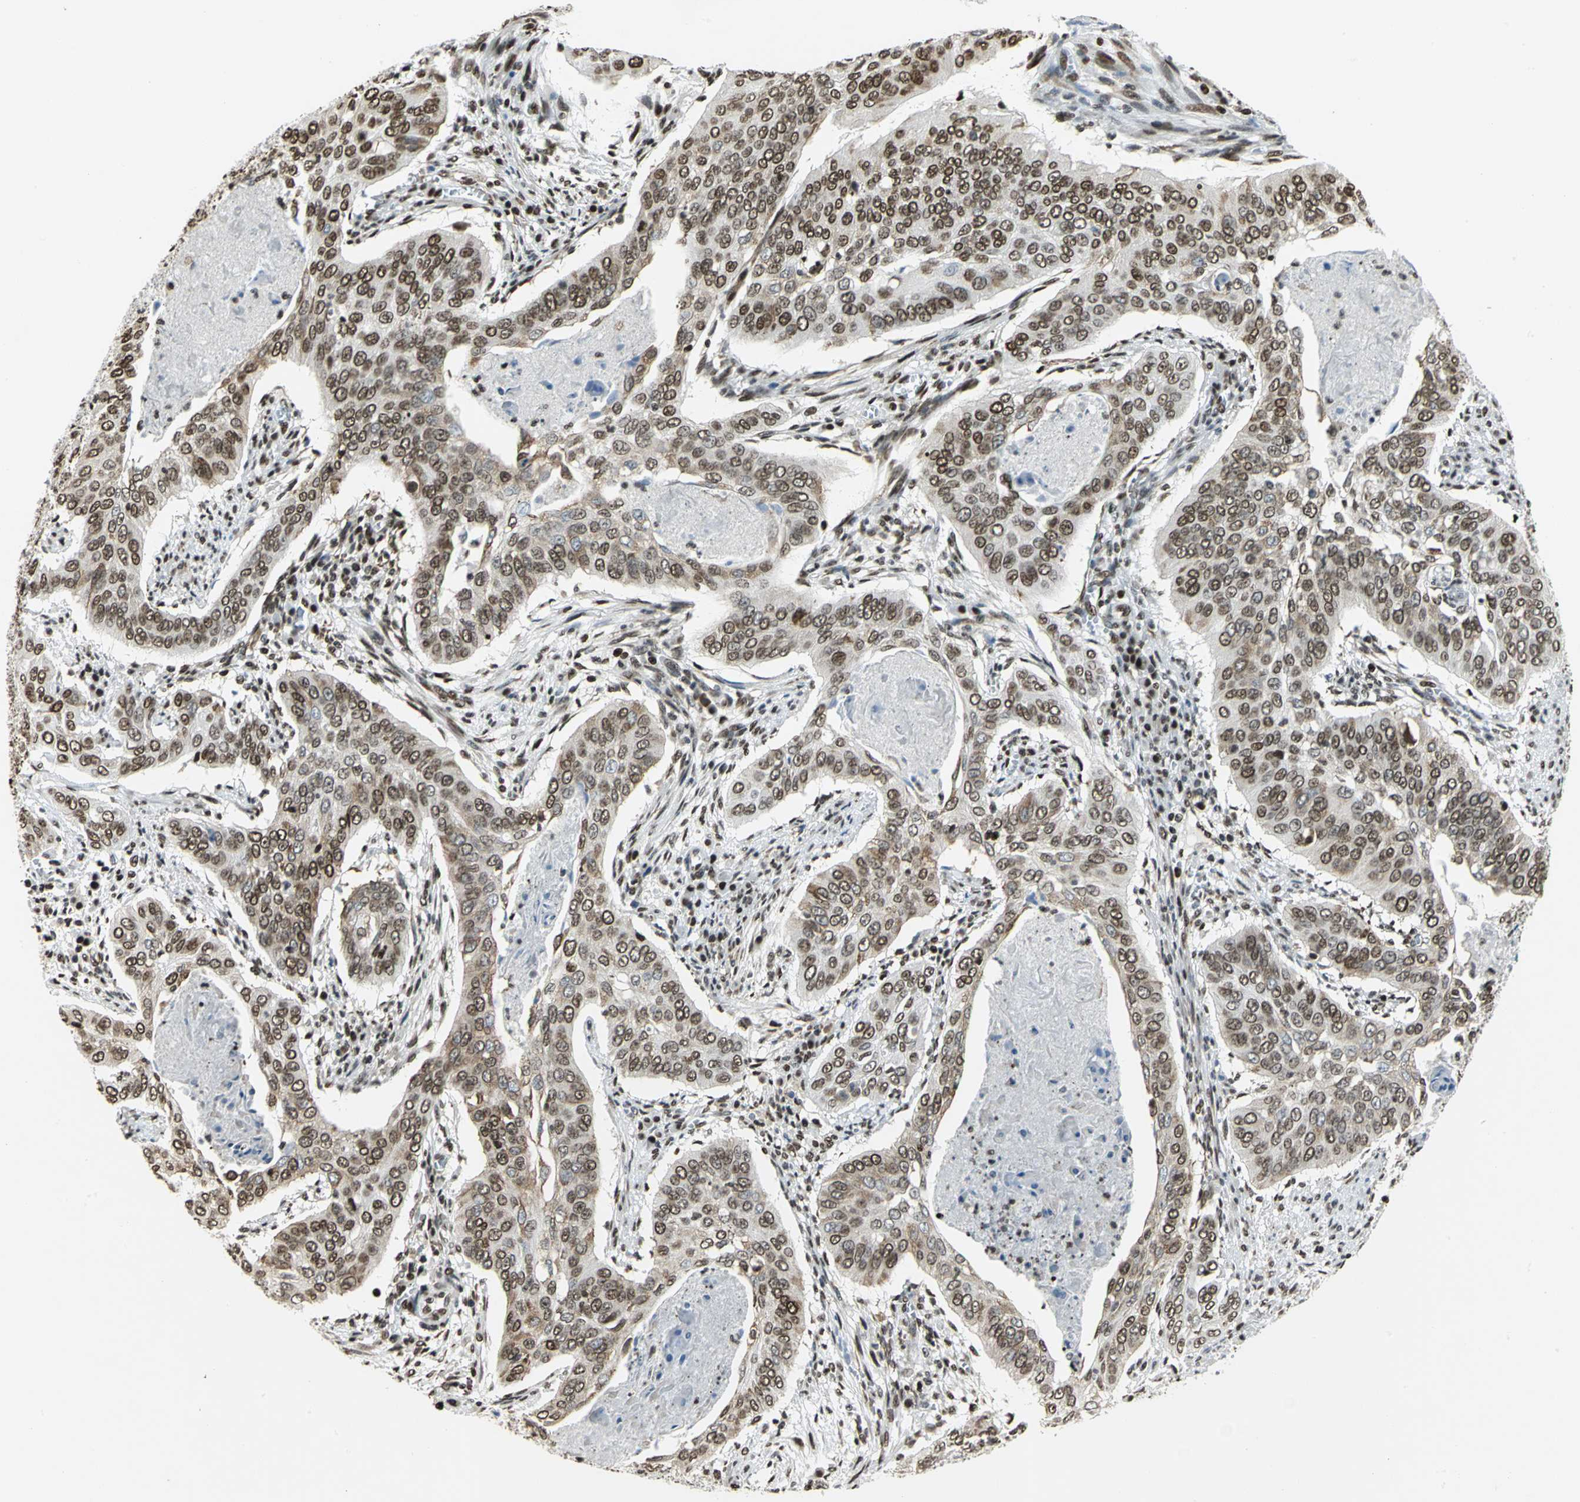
{"staining": {"intensity": "strong", "quantity": ">75%", "location": "nuclear"}, "tissue": "cervical cancer", "cell_type": "Tumor cells", "image_type": "cancer", "snomed": [{"axis": "morphology", "description": "Squamous cell carcinoma, NOS"}, {"axis": "topography", "description": "Cervix"}], "caption": "Cervical cancer was stained to show a protein in brown. There is high levels of strong nuclear positivity in about >75% of tumor cells. (Brightfield microscopy of DAB IHC at high magnification).", "gene": "HMGB1", "patient": {"sex": "female", "age": 39}}